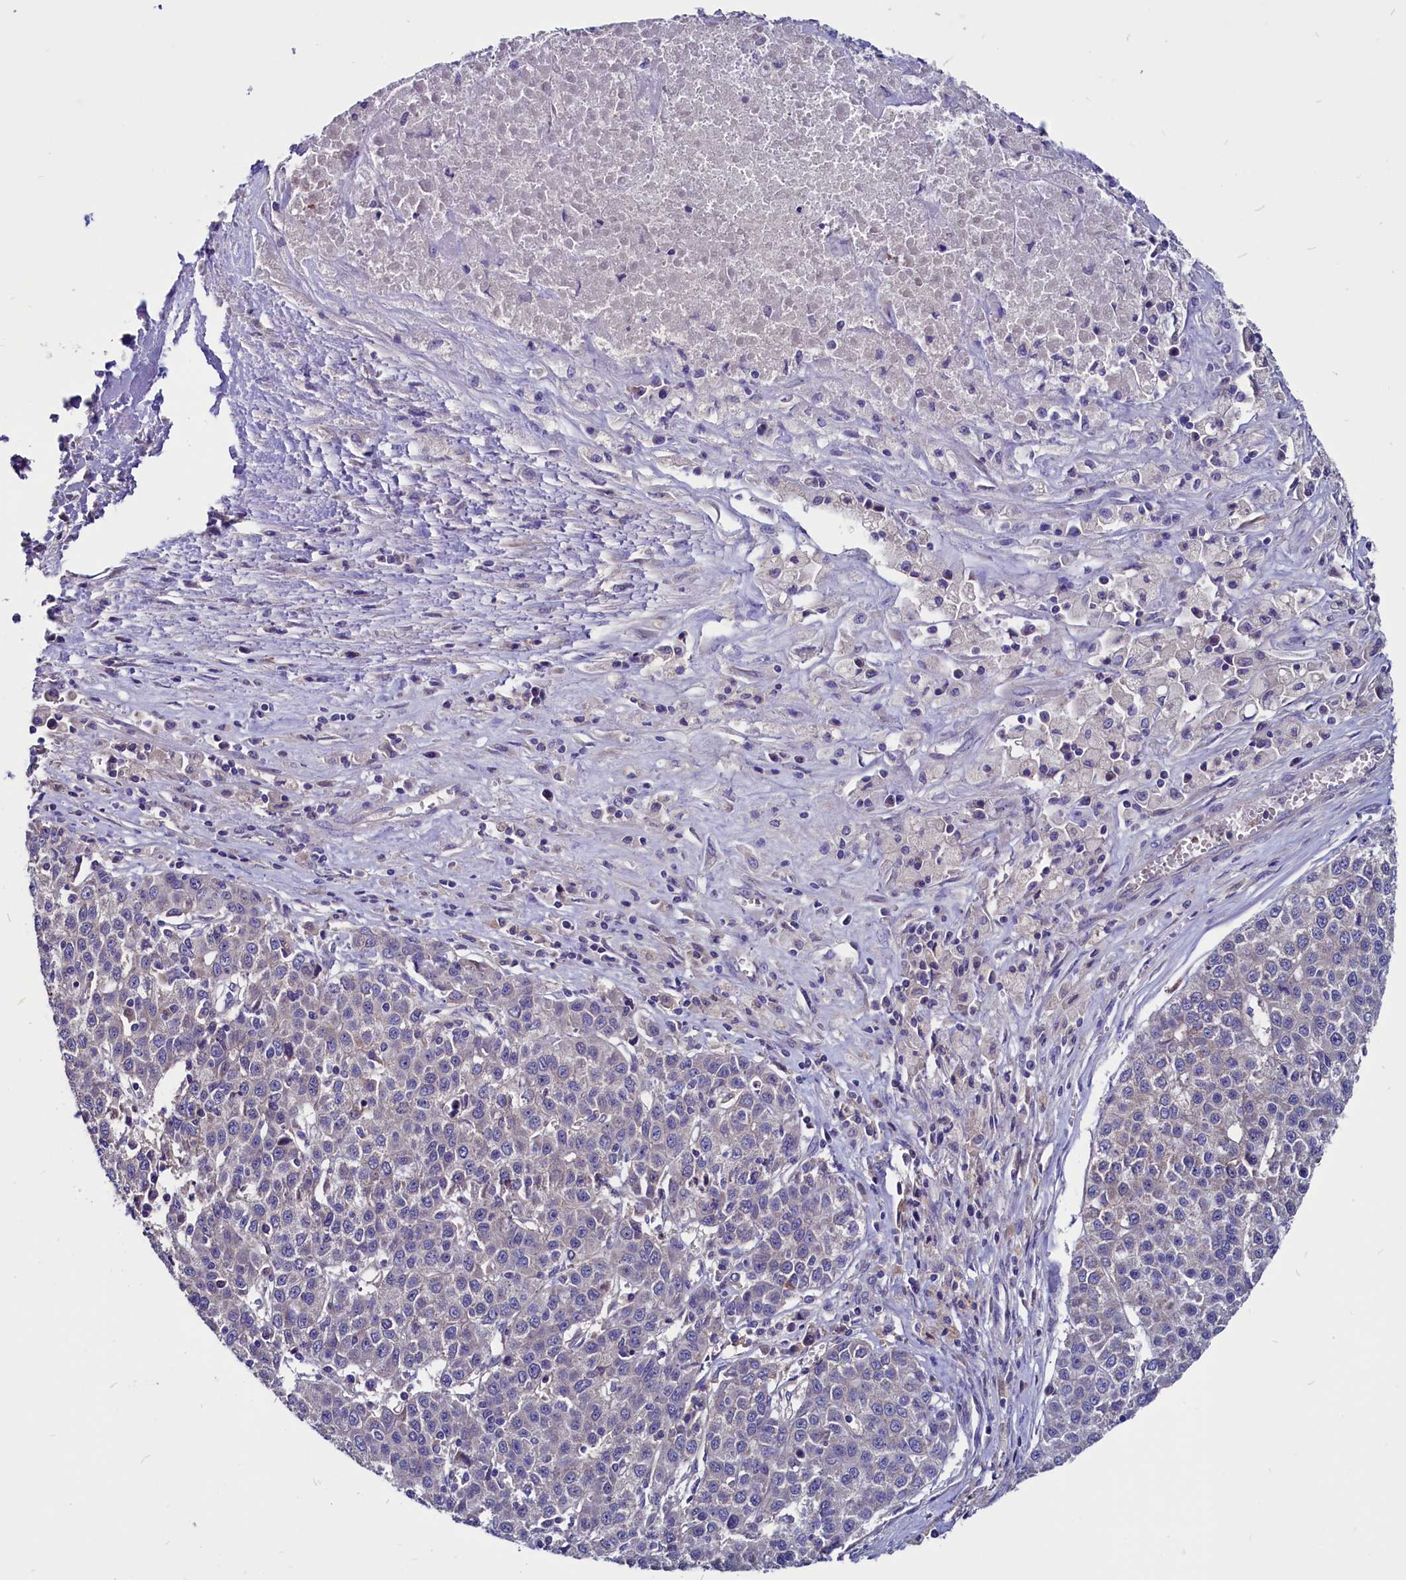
{"staining": {"intensity": "weak", "quantity": "25%-75%", "location": "cytoplasmic/membranous"}, "tissue": "liver cancer", "cell_type": "Tumor cells", "image_type": "cancer", "snomed": [{"axis": "morphology", "description": "Carcinoma, Hepatocellular, NOS"}, {"axis": "topography", "description": "Liver"}], "caption": "Immunohistochemical staining of liver cancer demonstrates low levels of weak cytoplasmic/membranous expression in about 25%-75% of tumor cells.", "gene": "CCBE1", "patient": {"sex": "female", "age": 53}}